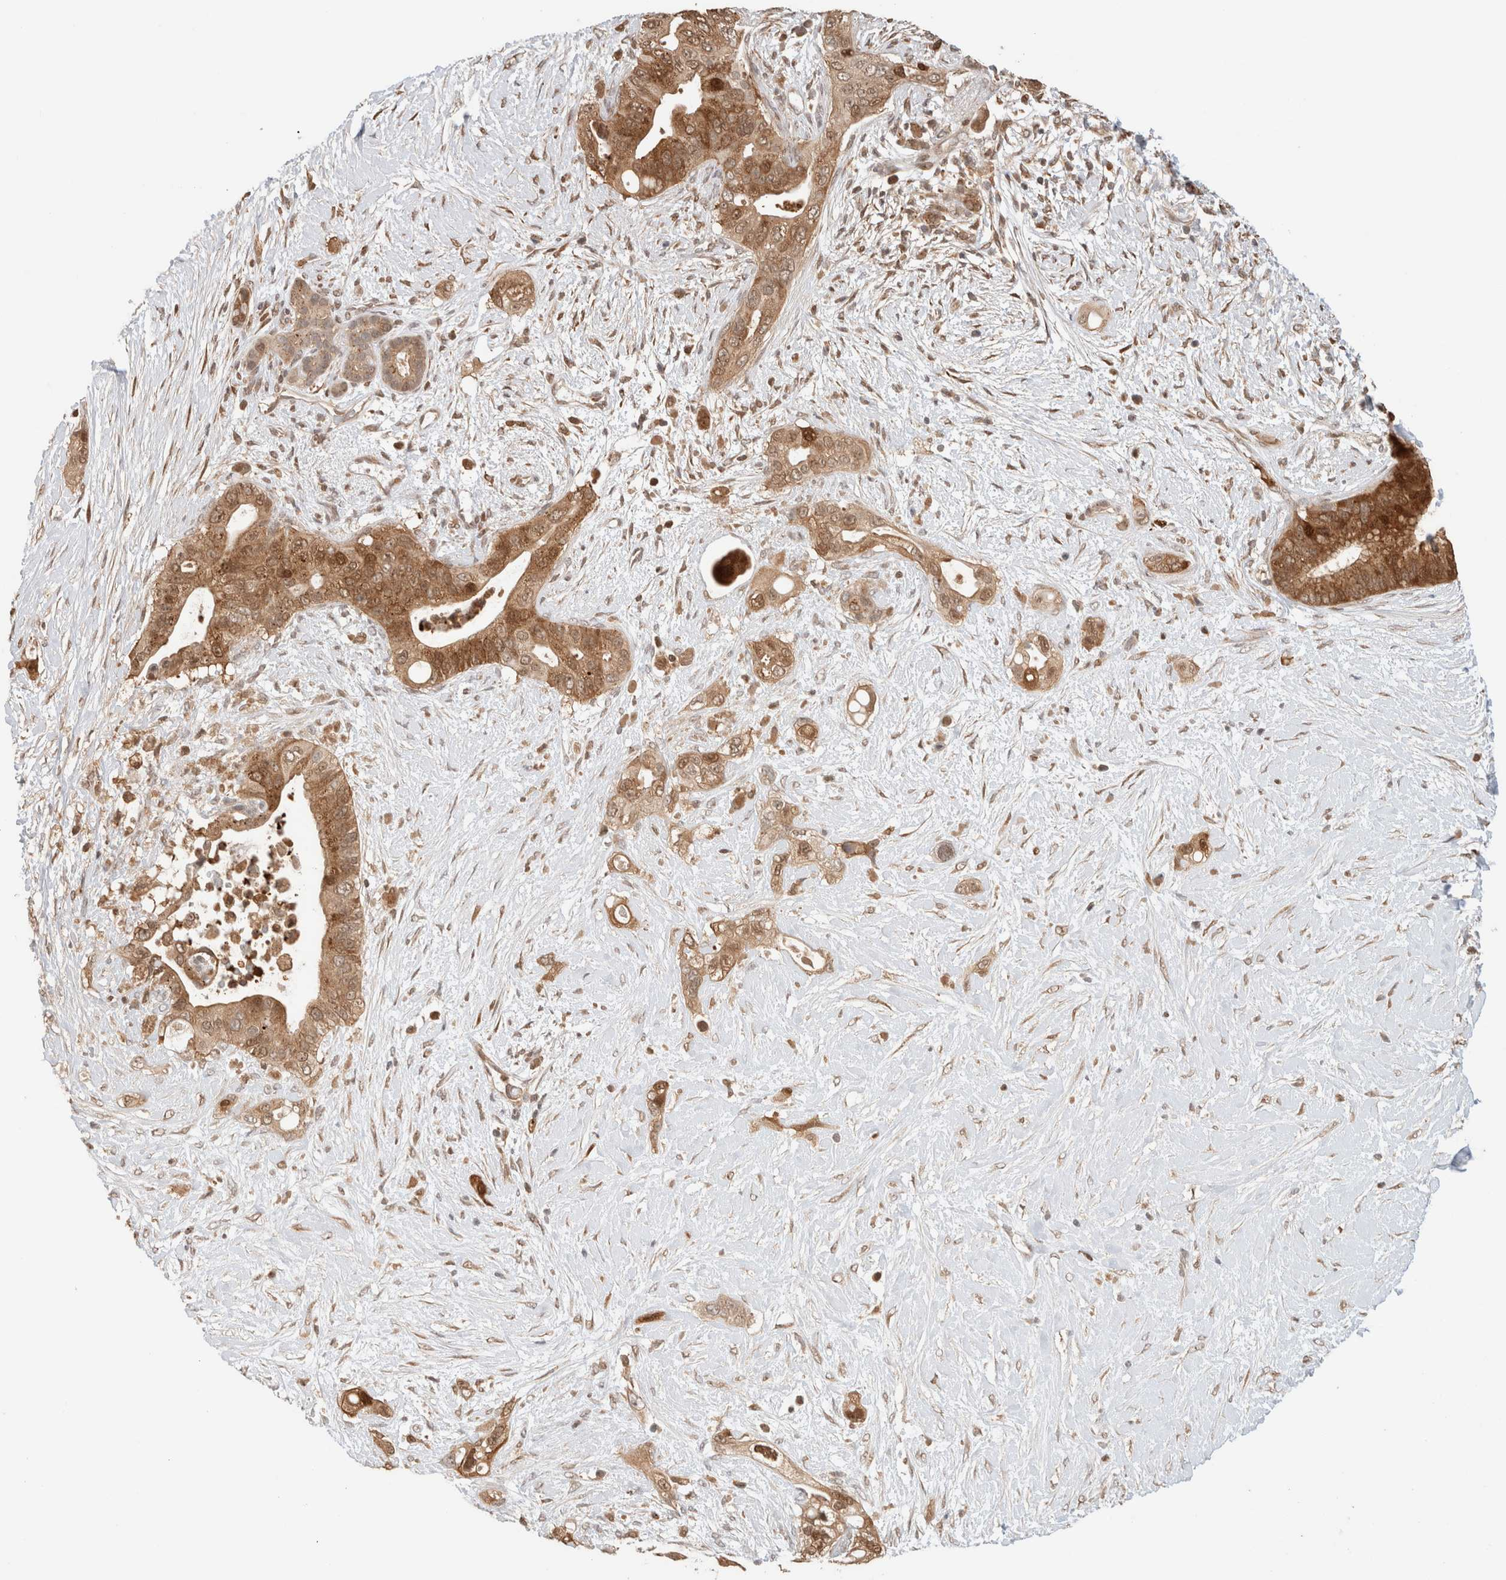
{"staining": {"intensity": "moderate", "quantity": ">75%", "location": "cytoplasmic/membranous"}, "tissue": "pancreatic cancer", "cell_type": "Tumor cells", "image_type": "cancer", "snomed": [{"axis": "morphology", "description": "Adenocarcinoma, NOS"}, {"axis": "topography", "description": "Pancreas"}], "caption": "There is medium levels of moderate cytoplasmic/membranous expression in tumor cells of pancreatic adenocarcinoma, as demonstrated by immunohistochemical staining (brown color).", "gene": "OTUD6B", "patient": {"sex": "male", "age": 53}}